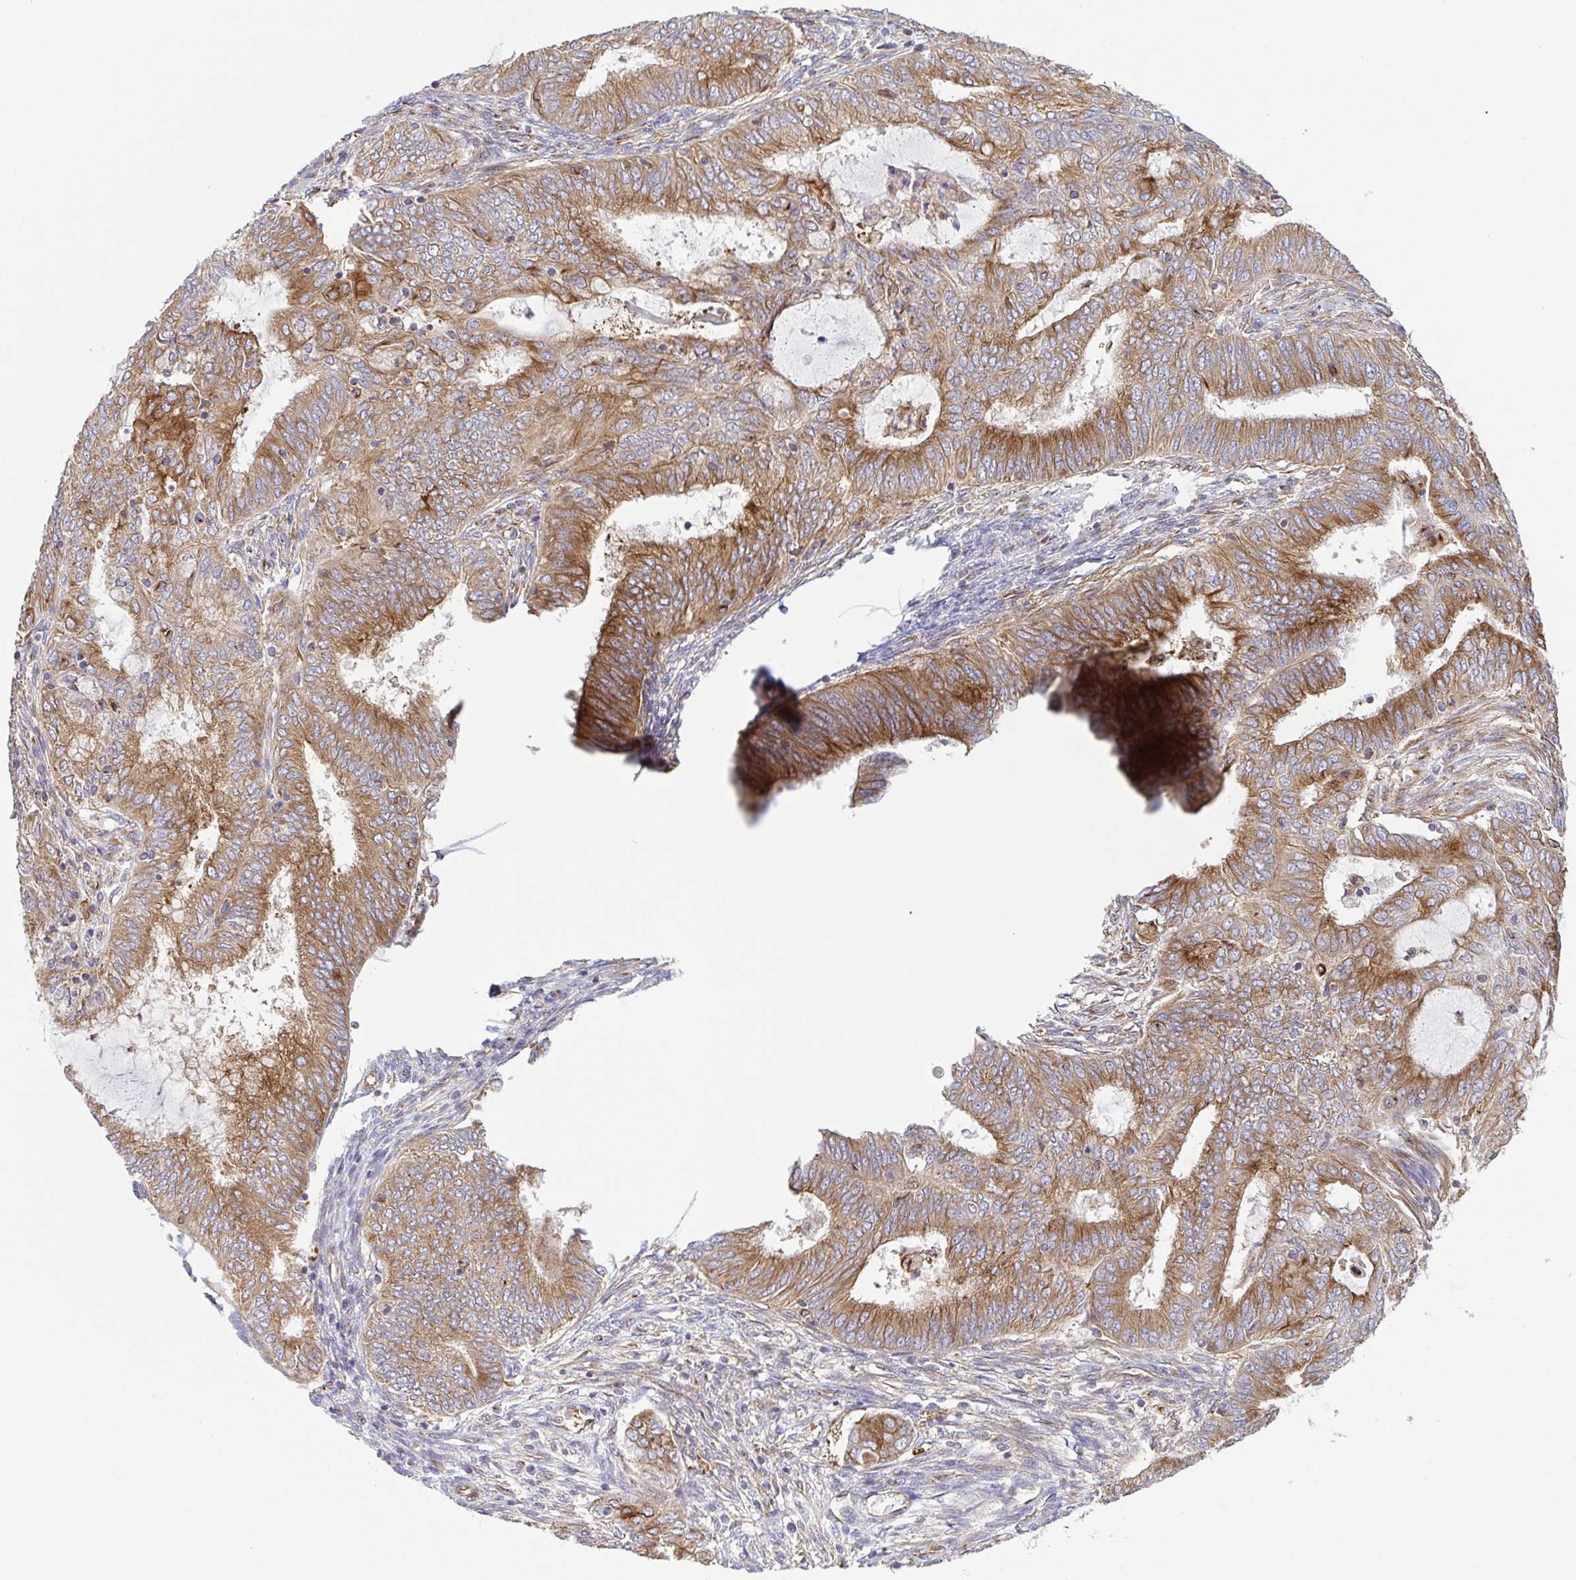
{"staining": {"intensity": "moderate", "quantity": ">75%", "location": "cytoplasmic/membranous"}, "tissue": "endometrial cancer", "cell_type": "Tumor cells", "image_type": "cancer", "snomed": [{"axis": "morphology", "description": "Adenocarcinoma, NOS"}, {"axis": "topography", "description": "Endometrium"}], "caption": "Protein expression analysis of human endometrial cancer (adenocarcinoma) reveals moderate cytoplasmic/membranous expression in approximately >75% of tumor cells.", "gene": "KIF5B", "patient": {"sex": "female", "age": 62}}